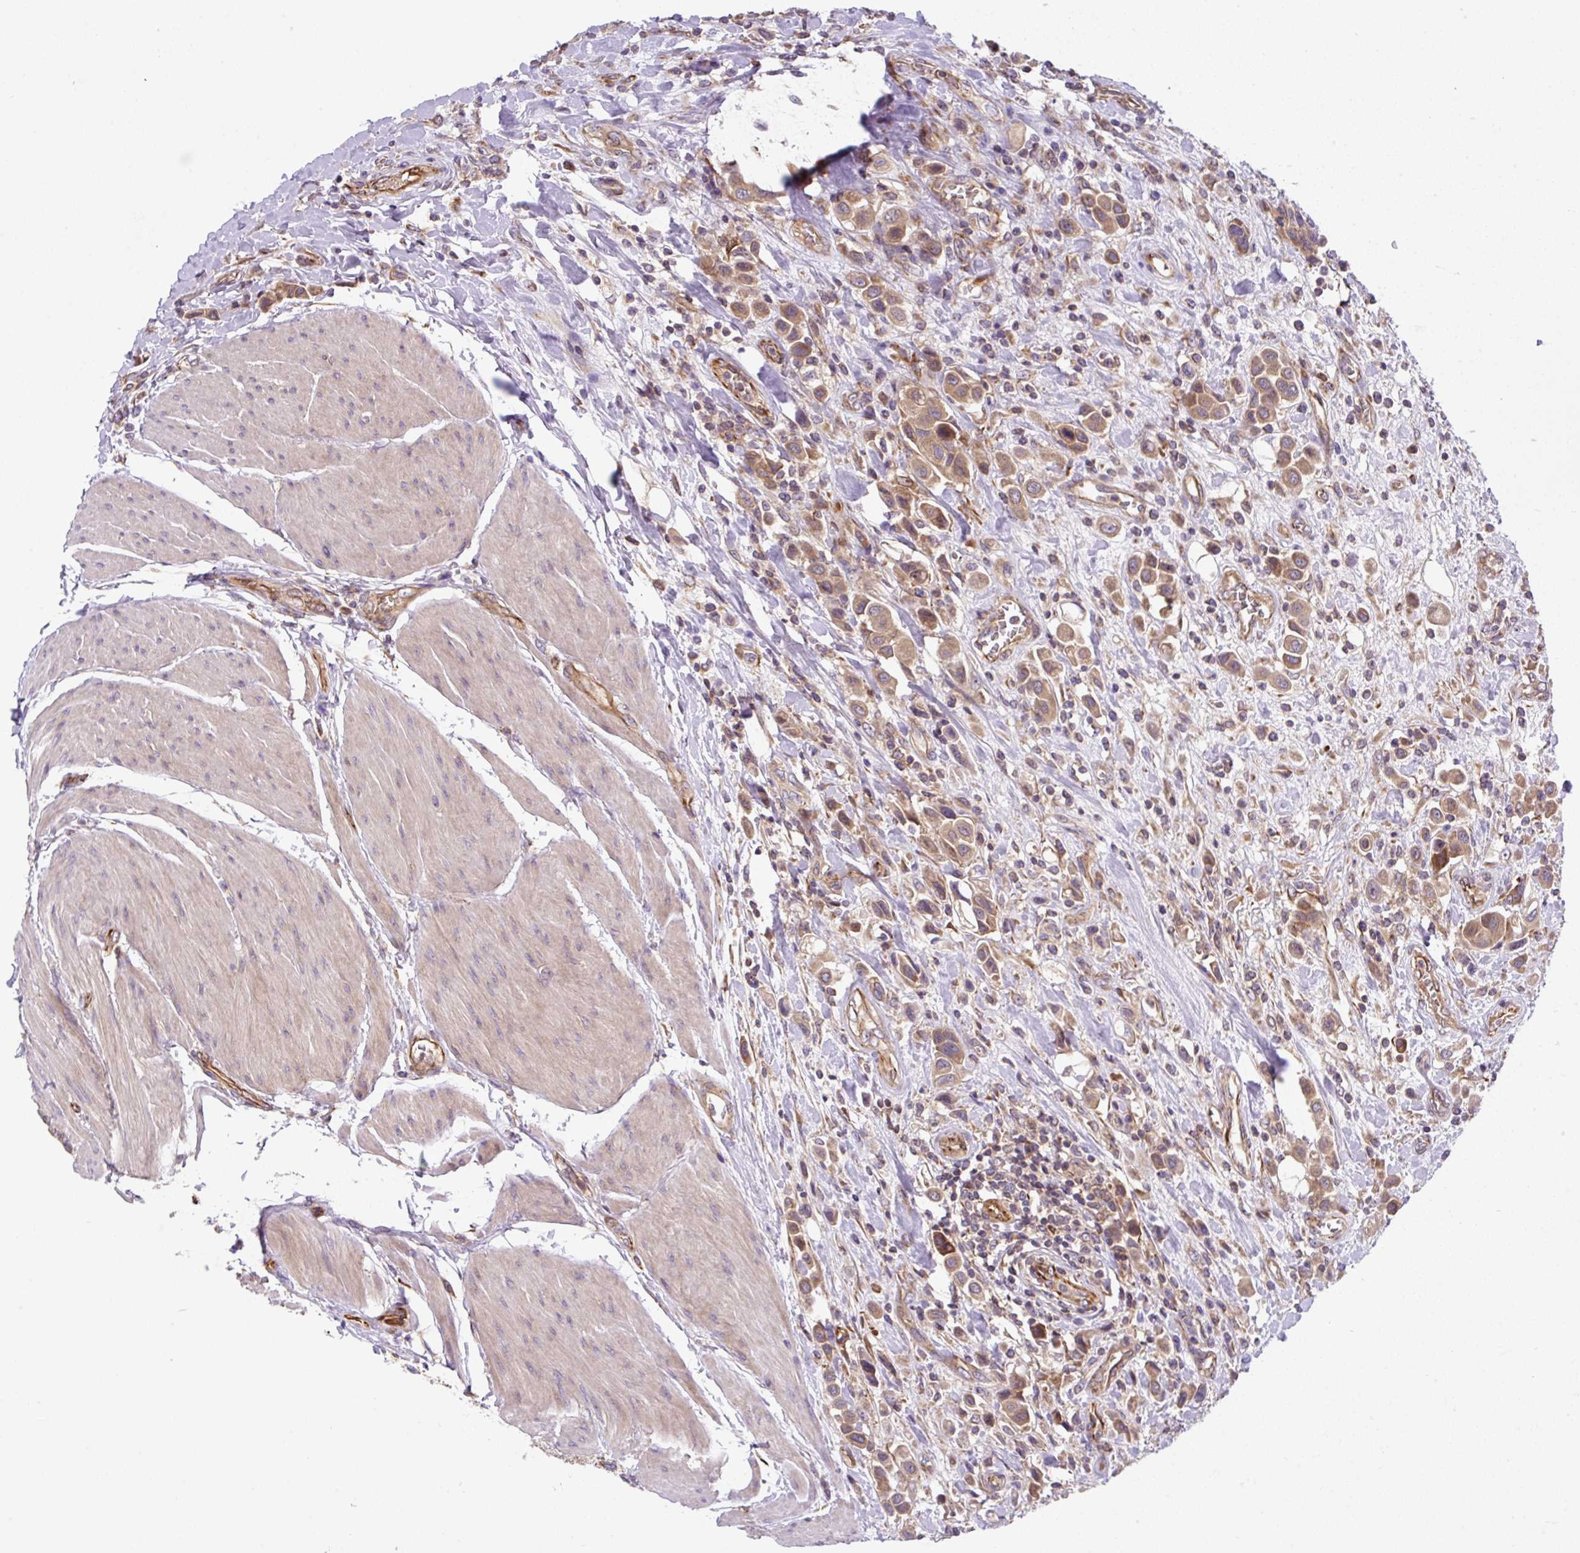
{"staining": {"intensity": "moderate", "quantity": ">75%", "location": "cytoplasmic/membranous"}, "tissue": "urothelial cancer", "cell_type": "Tumor cells", "image_type": "cancer", "snomed": [{"axis": "morphology", "description": "Urothelial carcinoma, High grade"}, {"axis": "topography", "description": "Urinary bladder"}], "caption": "Protein expression analysis of high-grade urothelial carcinoma reveals moderate cytoplasmic/membranous positivity in approximately >75% of tumor cells. (DAB = brown stain, brightfield microscopy at high magnification).", "gene": "APOBEC3D", "patient": {"sex": "male", "age": 50}}